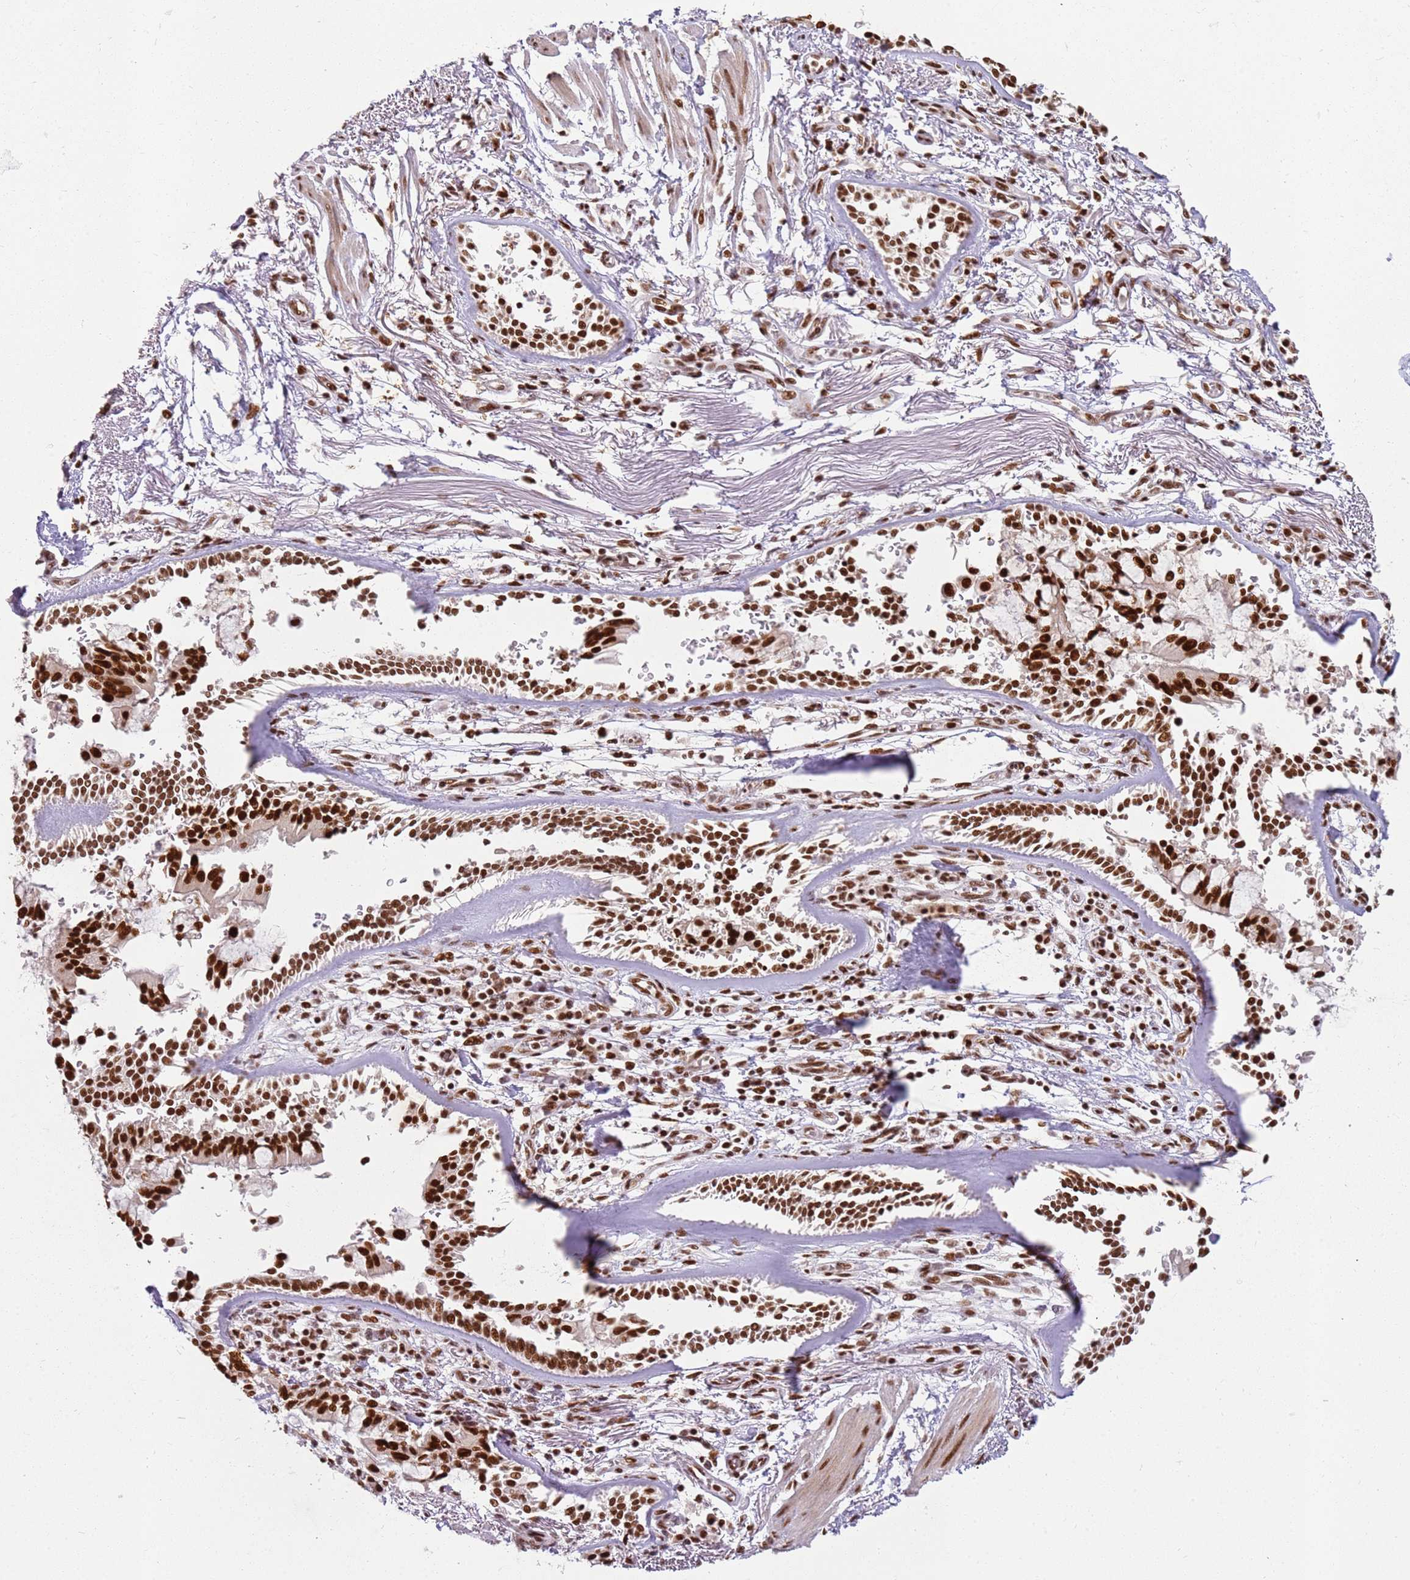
{"staining": {"intensity": "moderate", "quantity": "25%-75%", "location": "nuclear"}, "tissue": "adipose tissue", "cell_type": "Adipocytes", "image_type": "normal", "snomed": [{"axis": "morphology", "description": "Normal tissue, NOS"}, {"axis": "topography", "description": "Cartilage tissue"}], "caption": "Immunohistochemical staining of benign adipose tissue displays moderate nuclear protein expression in approximately 25%-75% of adipocytes.", "gene": "TENT4A", "patient": {"sex": "male", "age": 73}}